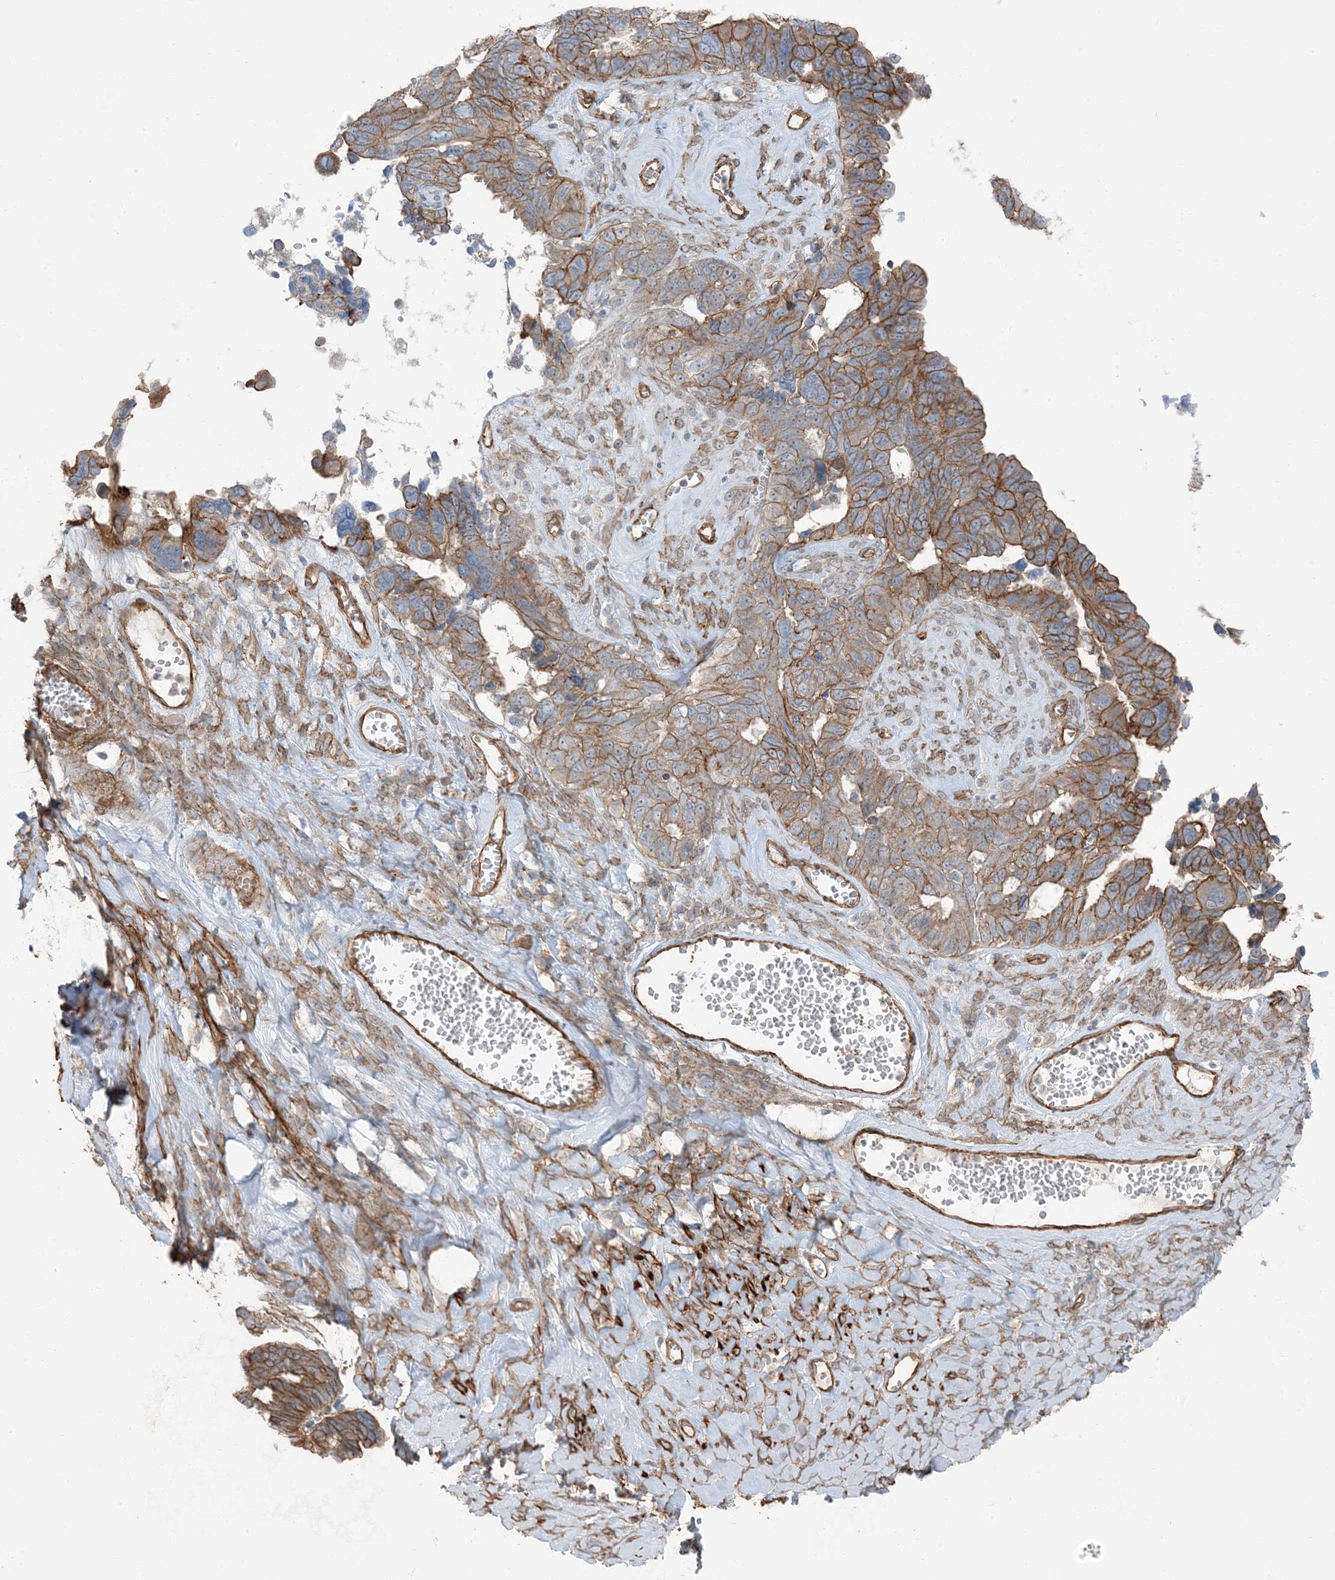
{"staining": {"intensity": "moderate", "quantity": ">75%", "location": "cytoplasmic/membranous"}, "tissue": "ovarian cancer", "cell_type": "Tumor cells", "image_type": "cancer", "snomed": [{"axis": "morphology", "description": "Cystadenocarcinoma, serous, NOS"}, {"axis": "topography", "description": "Ovary"}], "caption": "A micrograph of ovarian cancer (serous cystadenocarcinoma) stained for a protein demonstrates moderate cytoplasmic/membranous brown staining in tumor cells.", "gene": "ZFP90", "patient": {"sex": "female", "age": 79}}